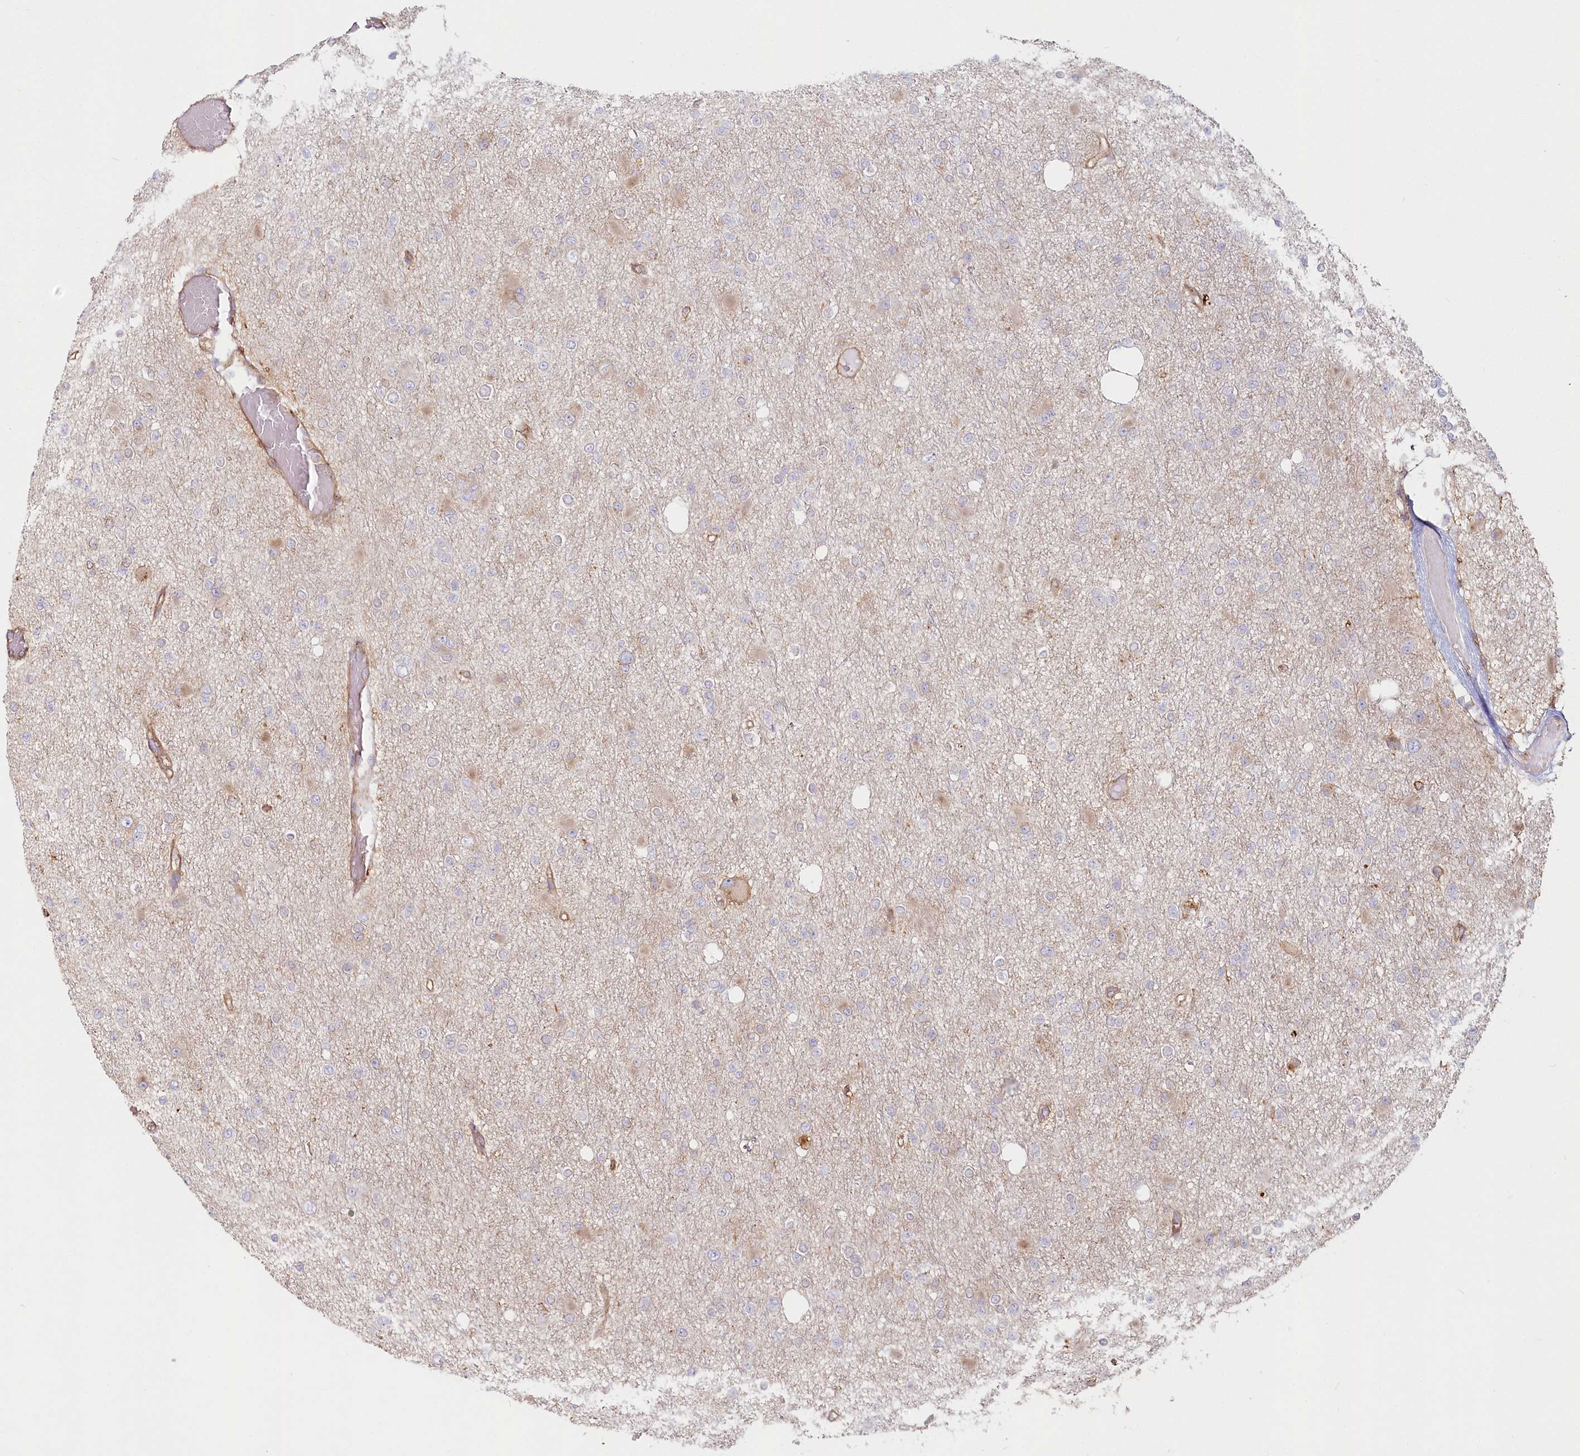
{"staining": {"intensity": "negative", "quantity": "none", "location": "none"}, "tissue": "glioma", "cell_type": "Tumor cells", "image_type": "cancer", "snomed": [{"axis": "morphology", "description": "Glioma, malignant, Low grade"}, {"axis": "topography", "description": "Brain"}], "caption": "Immunohistochemical staining of glioma demonstrates no significant expression in tumor cells. The staining was performed using DAB to visualize the protein expression in brown, while the nuclei were stained in blue with hematoxylin (Magnification: 20x).", "gene": "HARS2", "patient": {"sex": "female", "age": 22}}